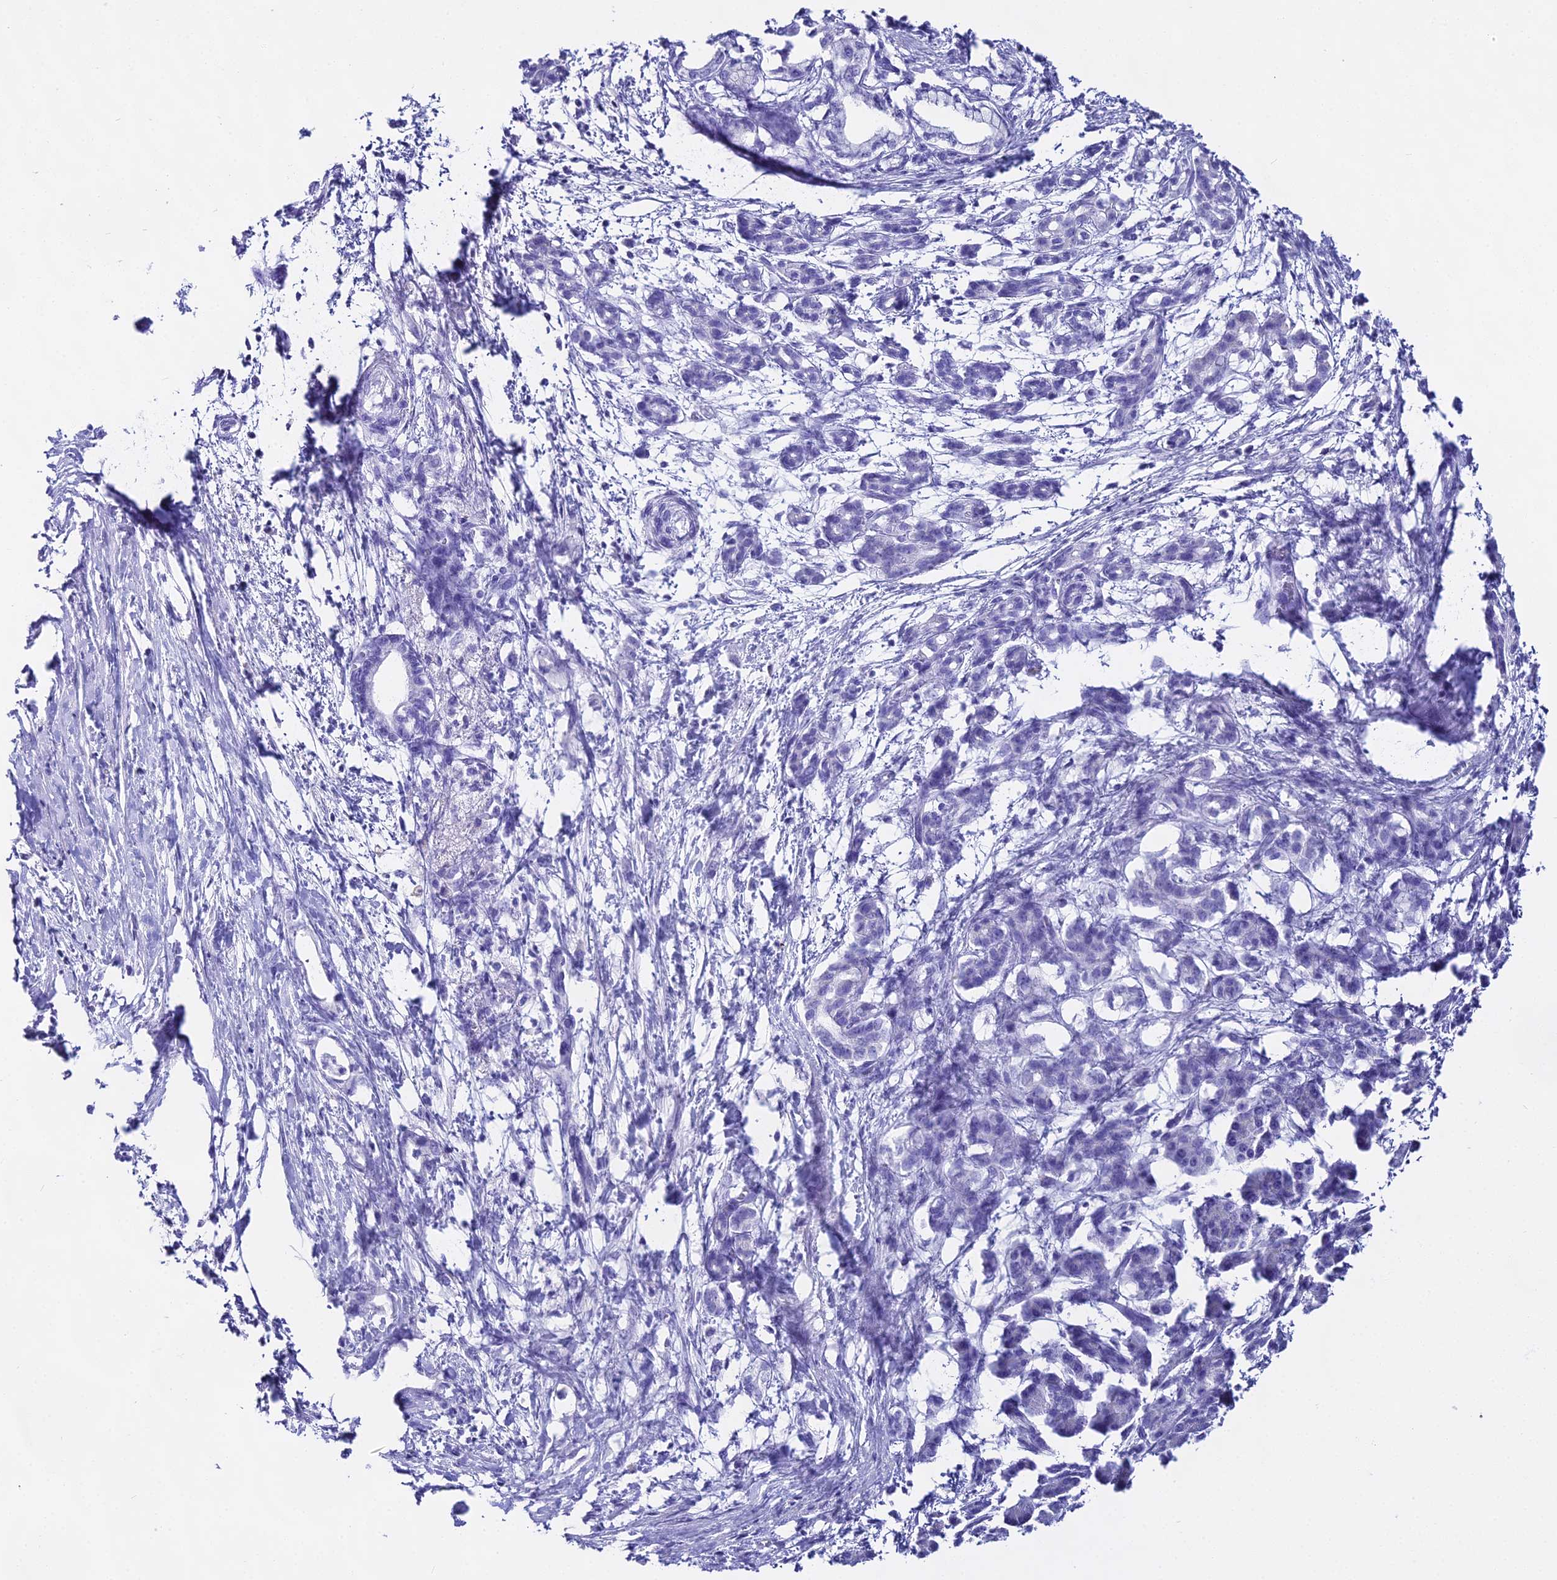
{"staining": {"intensity": "negative", "quantity": "none", "location": "none"}, "tissue": "pancreatic cancer", "cell_type": "Tumor cells", "image_type": "cancer", "snomed": [{"axis": "morphology", "description": "Adenocarcinoma, NOS"}, {"axis": "topography", "description": "Pancreas"}], "caption": "Immunohistochemical staining of pancreatic cancer (adenocarcinoma) shows no significant expression in tumor cells. Brightfield microscopy of immunohistochemistry stained with DAB (brown) and hematoxylin (blue), captured at high magnification.", "gene": "CGB2", "patient": {"sex": "female", "age": 55}}